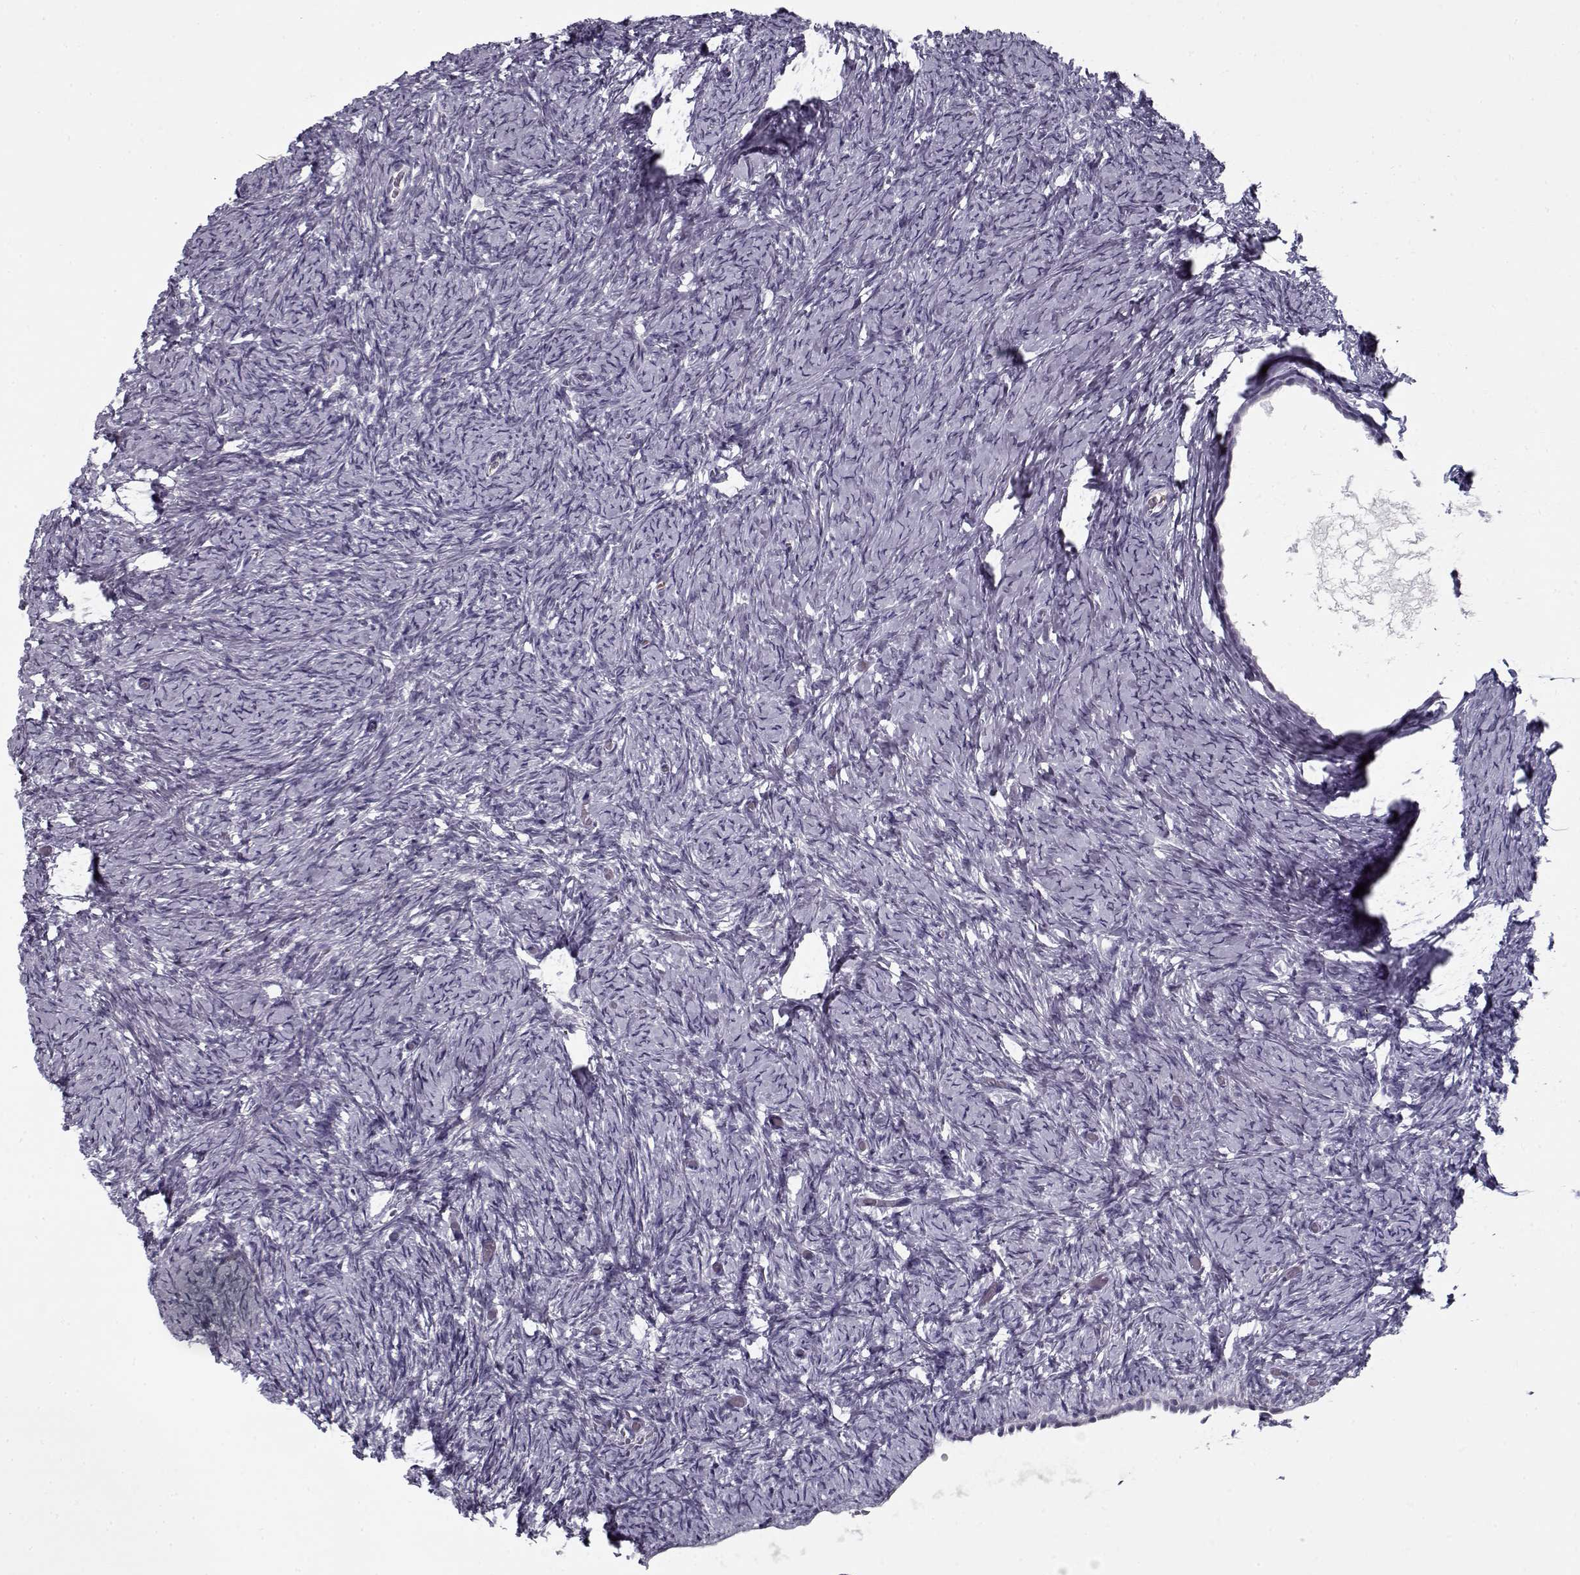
{"staining": {"intensity": "negative", "quantity": "none", "location": "none"}, "tissue": "ovary", "cell_type": "Ovarian stroma cells", "image_type": "normal", "snomed": [{"axis": "morphology", "description": "Normal tissue, NOS"}, {"axis": "topography", "description": "Ovary"}], "caption": "This is a histopathology image of immunohistochemistry (IHC) staining of unremarkable ovary, which shows no expression in ovarian stroma cells. (Stains: DAB (3,3'-diaminobenzidine) IHC with hematoxylin counter stain, Microscopy: brightfield microscopy at high magnification).", "gene": "SPACA9", "patient": {"sex": "female", "age": 39}}